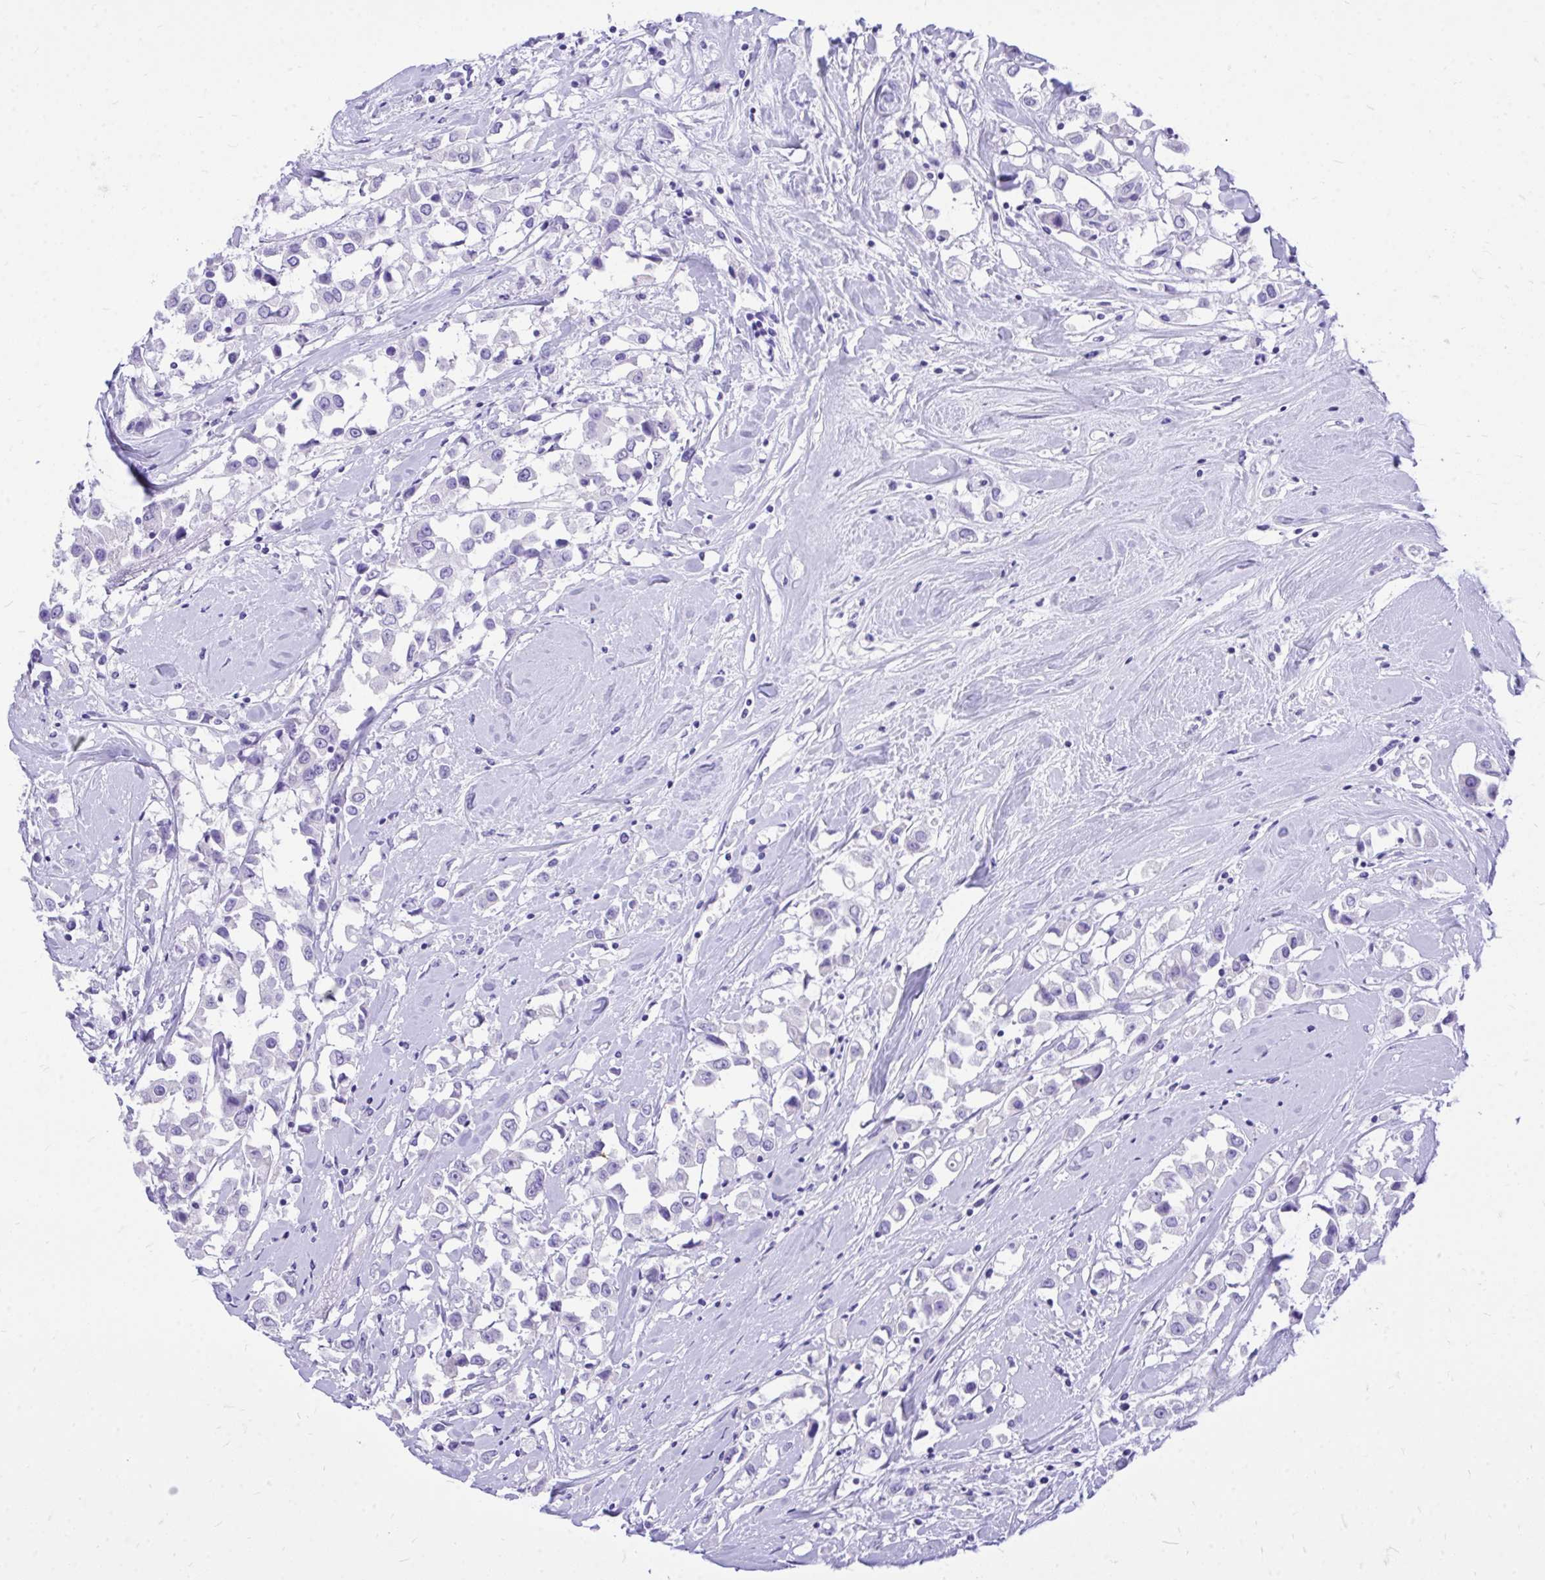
{"staining": {"intensity": "negative", "quantity": "none", "location": "none"}, "tissue": "breast cancer", "cell_type": "Tumor cells", "image_type": "cancer", "snomed": [{"axis": "morphology", "description": "Duct carcinoma"}, {"axis": "topography", "description": "Breast"}], "caption": "DAB immunohistochemical staining of breast cancer (intraductal carcinoma) shows no significant positivity in tumor cells. Brightfield microscopy of immunohistochemistry (IHC) stained with DAB (brown) and hematoxylin (blue), captured at high magnification.", "gene": "MON1A", "patient": {"sex": "female", "age": 61}}